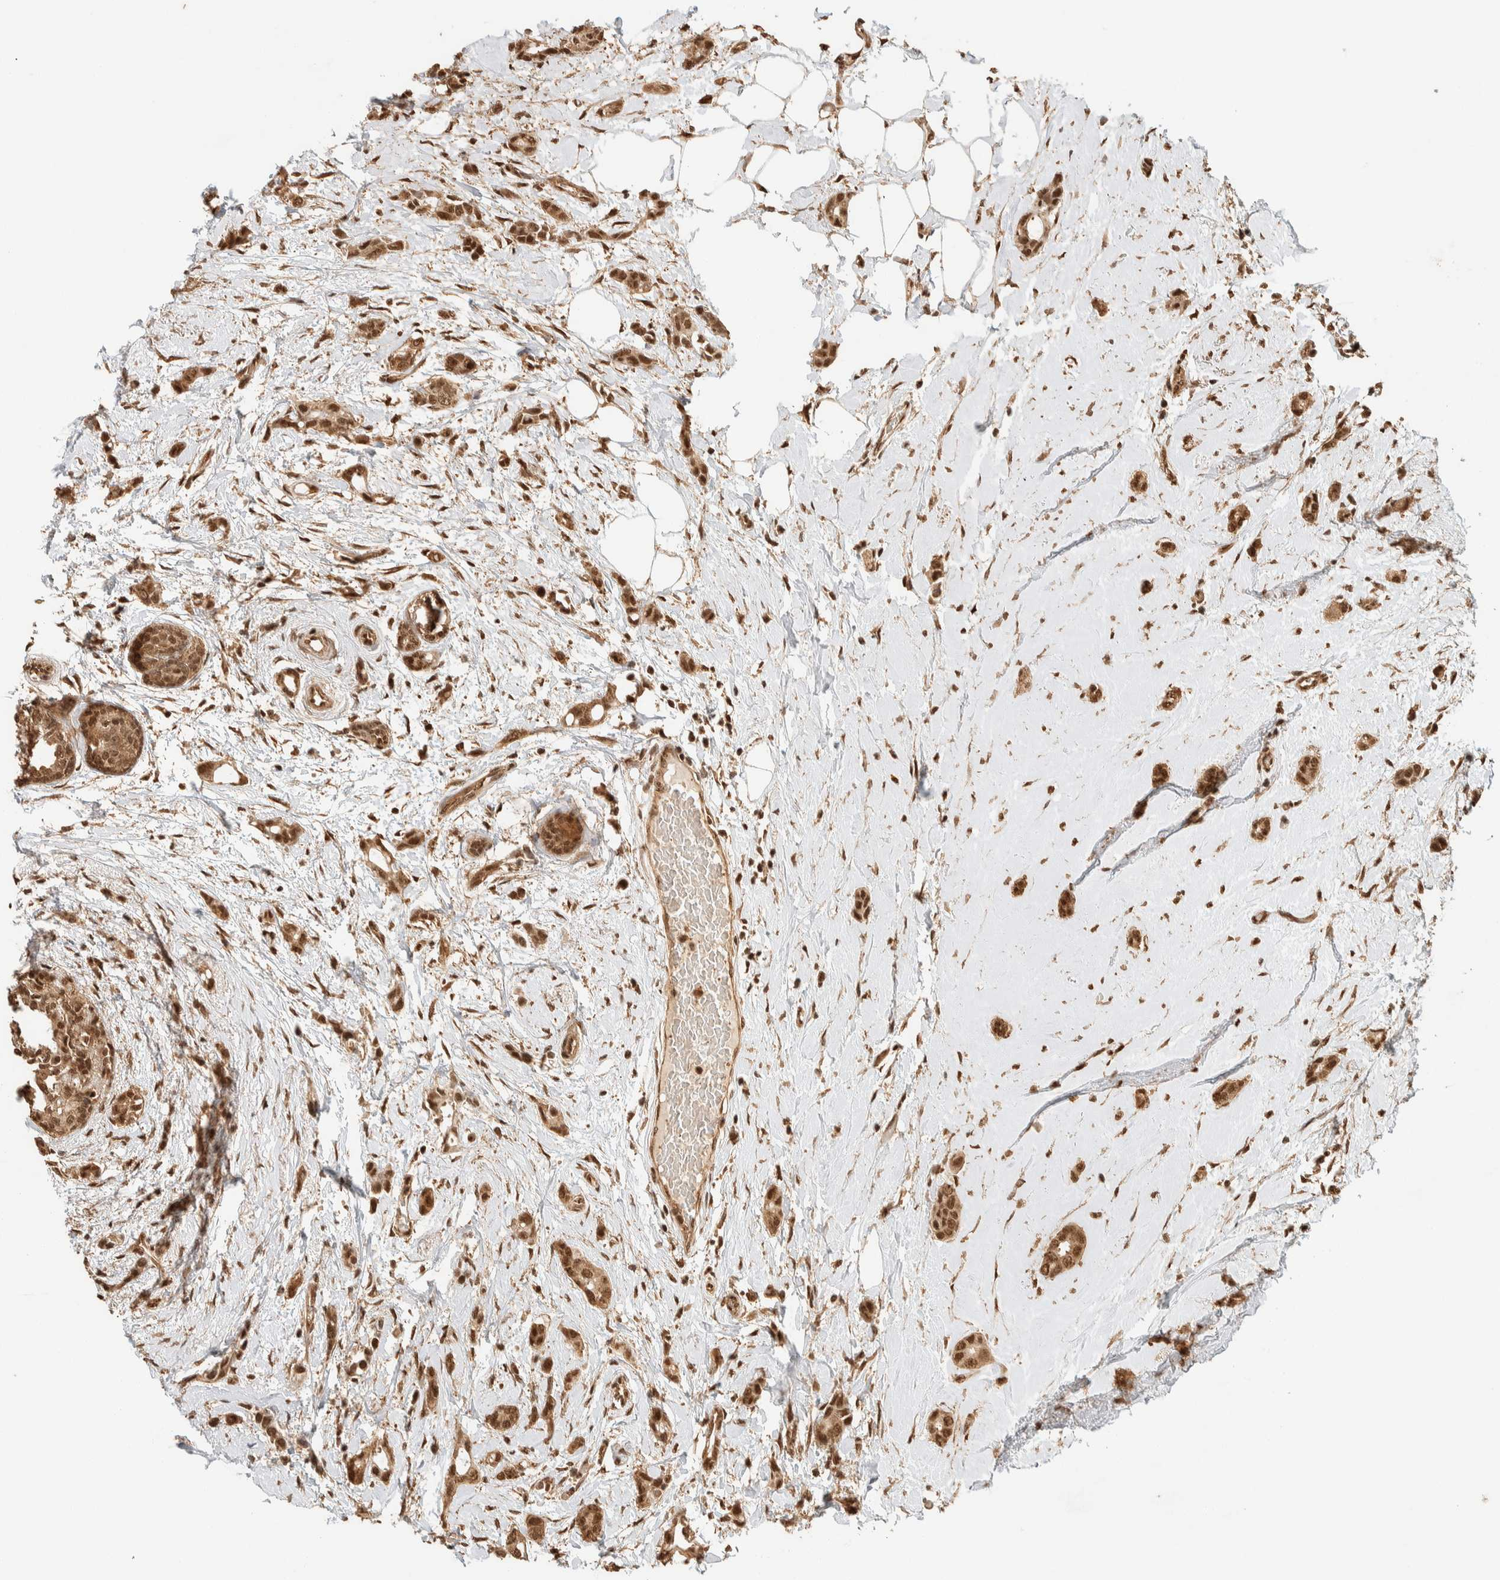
{"staining": {"intensity": "moderate", "quantity": ">75%", "location": "cytoplasmic/membranous,nuclear"}, "tissue": "breast cancer", "cell_type": "Tumor cells", "image_type": "cancer", "snomed": [{"axis": "morphology", "description": "Duct carcinoma"}, {"axis": "topography", "description": "Breast"}], "caption": "Immunohistochemical staining of human invasive ductal carcinoma (breast) reveals moderate cytoplasmic/membranous and nuclear protein expression in approximately >75% of tumor cells. (Brightfield microscopy of DAB IHC at high magnification).", "gene": "ZBTB2", "patient": {"sex": "female", "age": 55}}